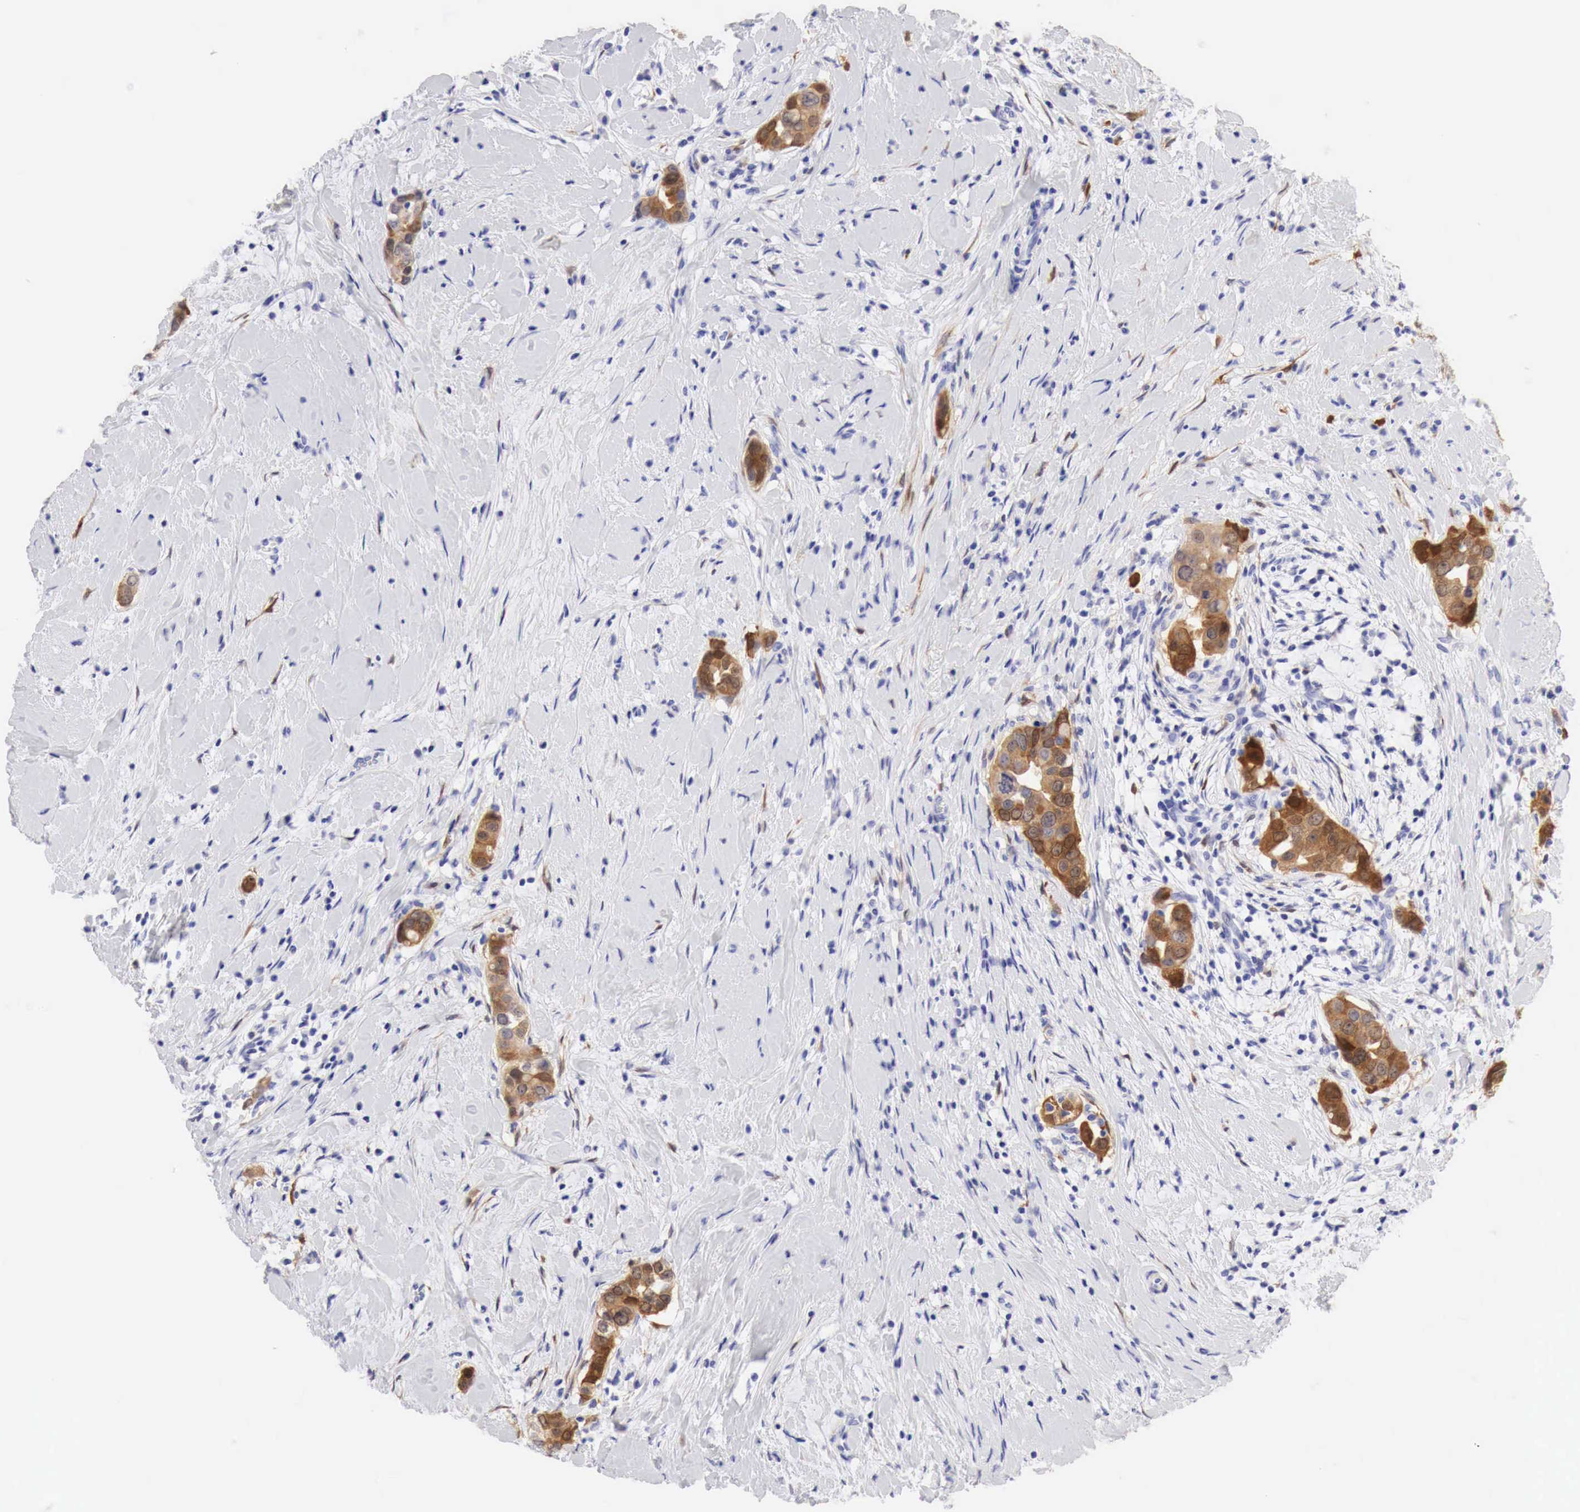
{"staining": {"intensity": "strong", "quantity": ">75%", "location": "cytoplasmic/membranous"}, "tissue": "breast cancer", "cell_type": "Tumor cells", "image_type": "cancer", "snomed": [{"axis": "morphology", "description": "Duct carcinoma"}, {"axis": "topography", "description": "Breast"}], "caption": "Breast infiltrating ductal carcinoma stained for a protein (brown) reveals strong cytoplasmic/membranous positive staining in approximately >75% of tumor cells.", "gene": "CDKN2A", "patient": {"sex": "female", "age": 55}}